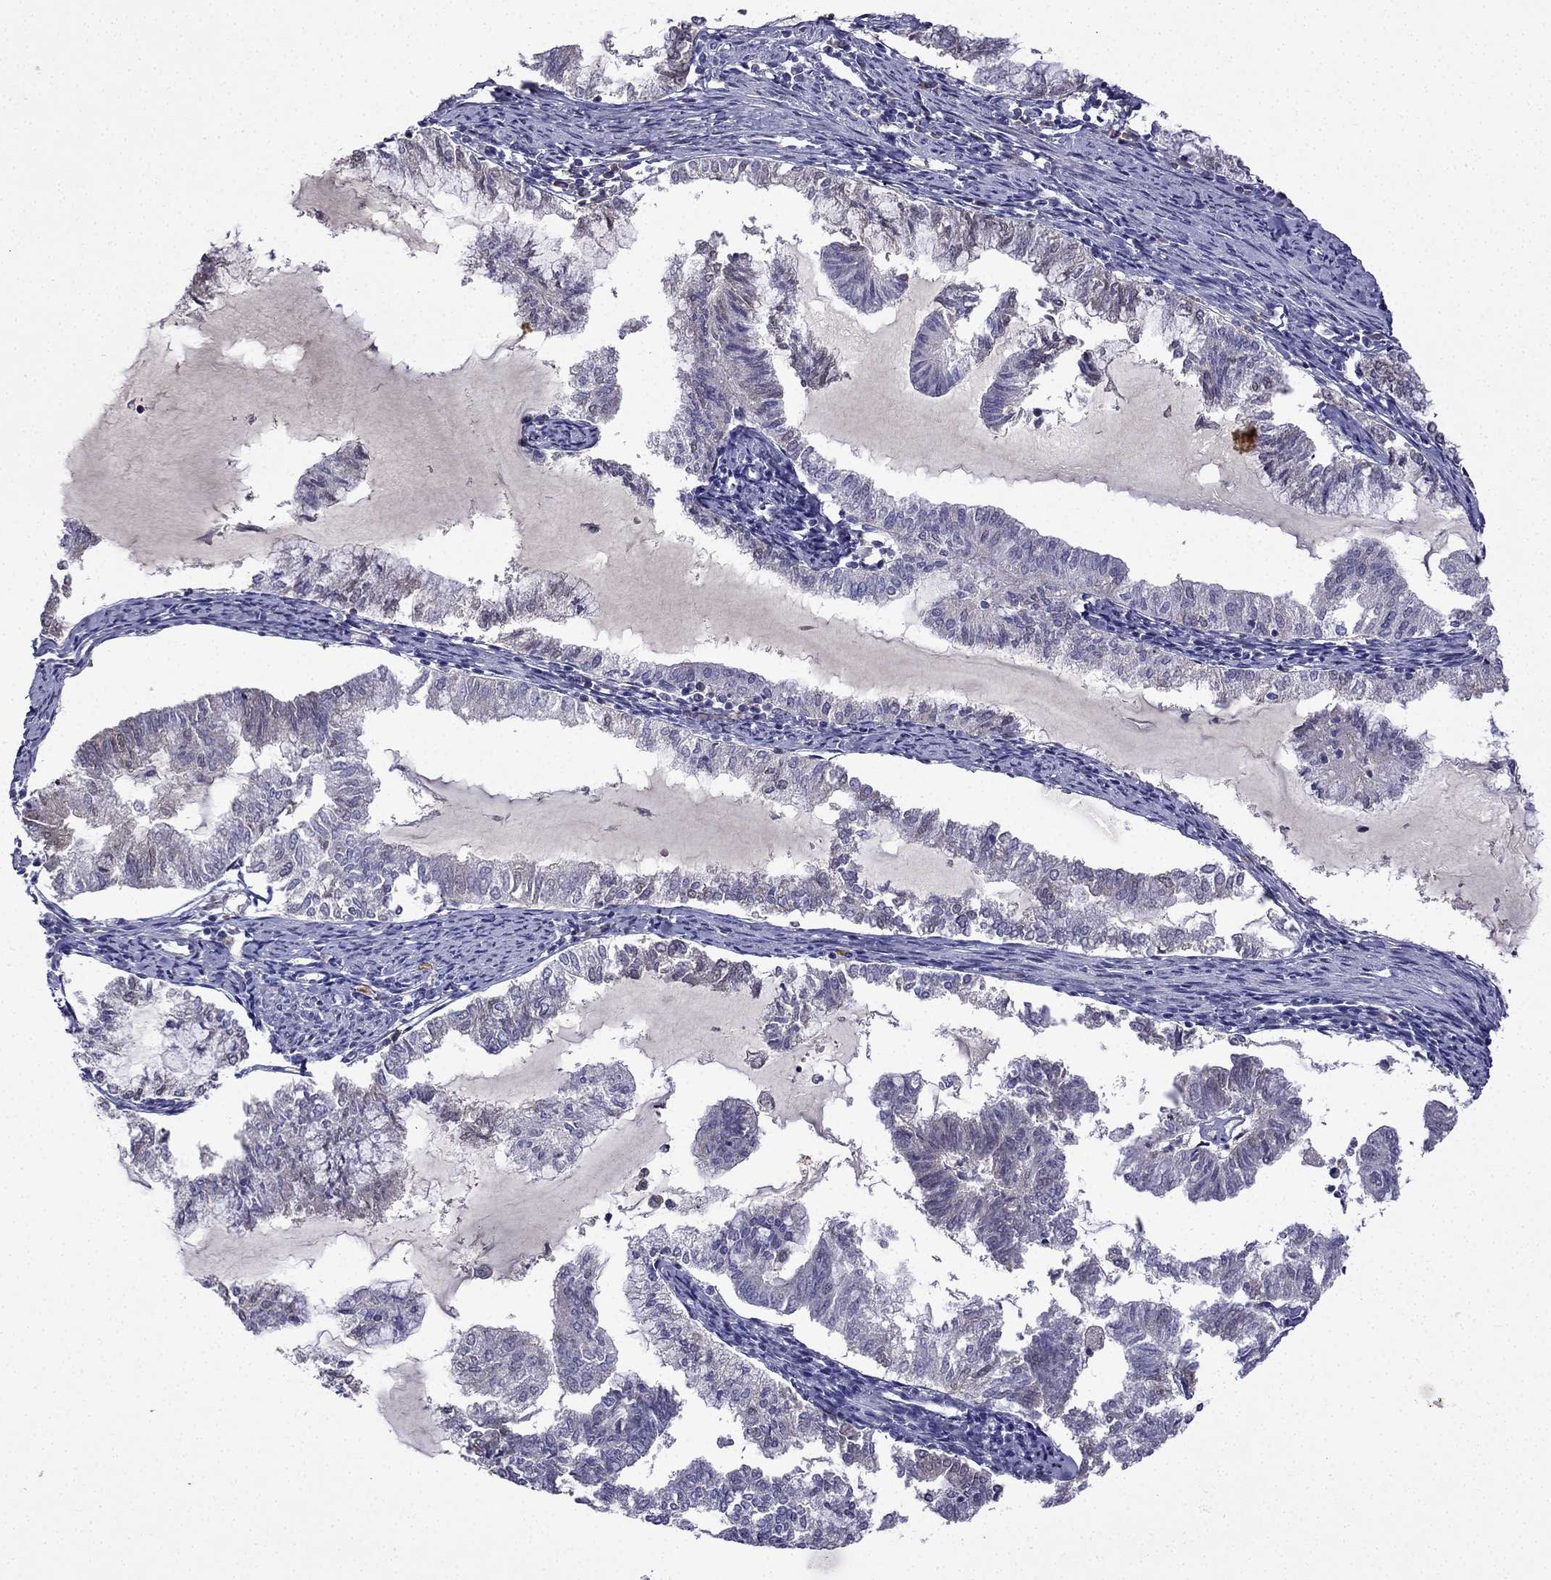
{"staining": {"intensity": "negative", "quantity": "none", "location": "none"}, "tissue": "endometrial cancer", "cell_type": "Tumor cells", "image_type": "cancer", "snomed": [{"axis": "morphology", "description": "Adenocarcinoma, NOS"}, {"axis": "topography", "description": "Endometrium"}], "caption": "DAB immunohistochemical staining of human endometrial cancer (adenocarcinoma) shows no significant positivity in tumor cells.", "gene": "UHRF1", "patient": {"sex": "female", "age": 79}}